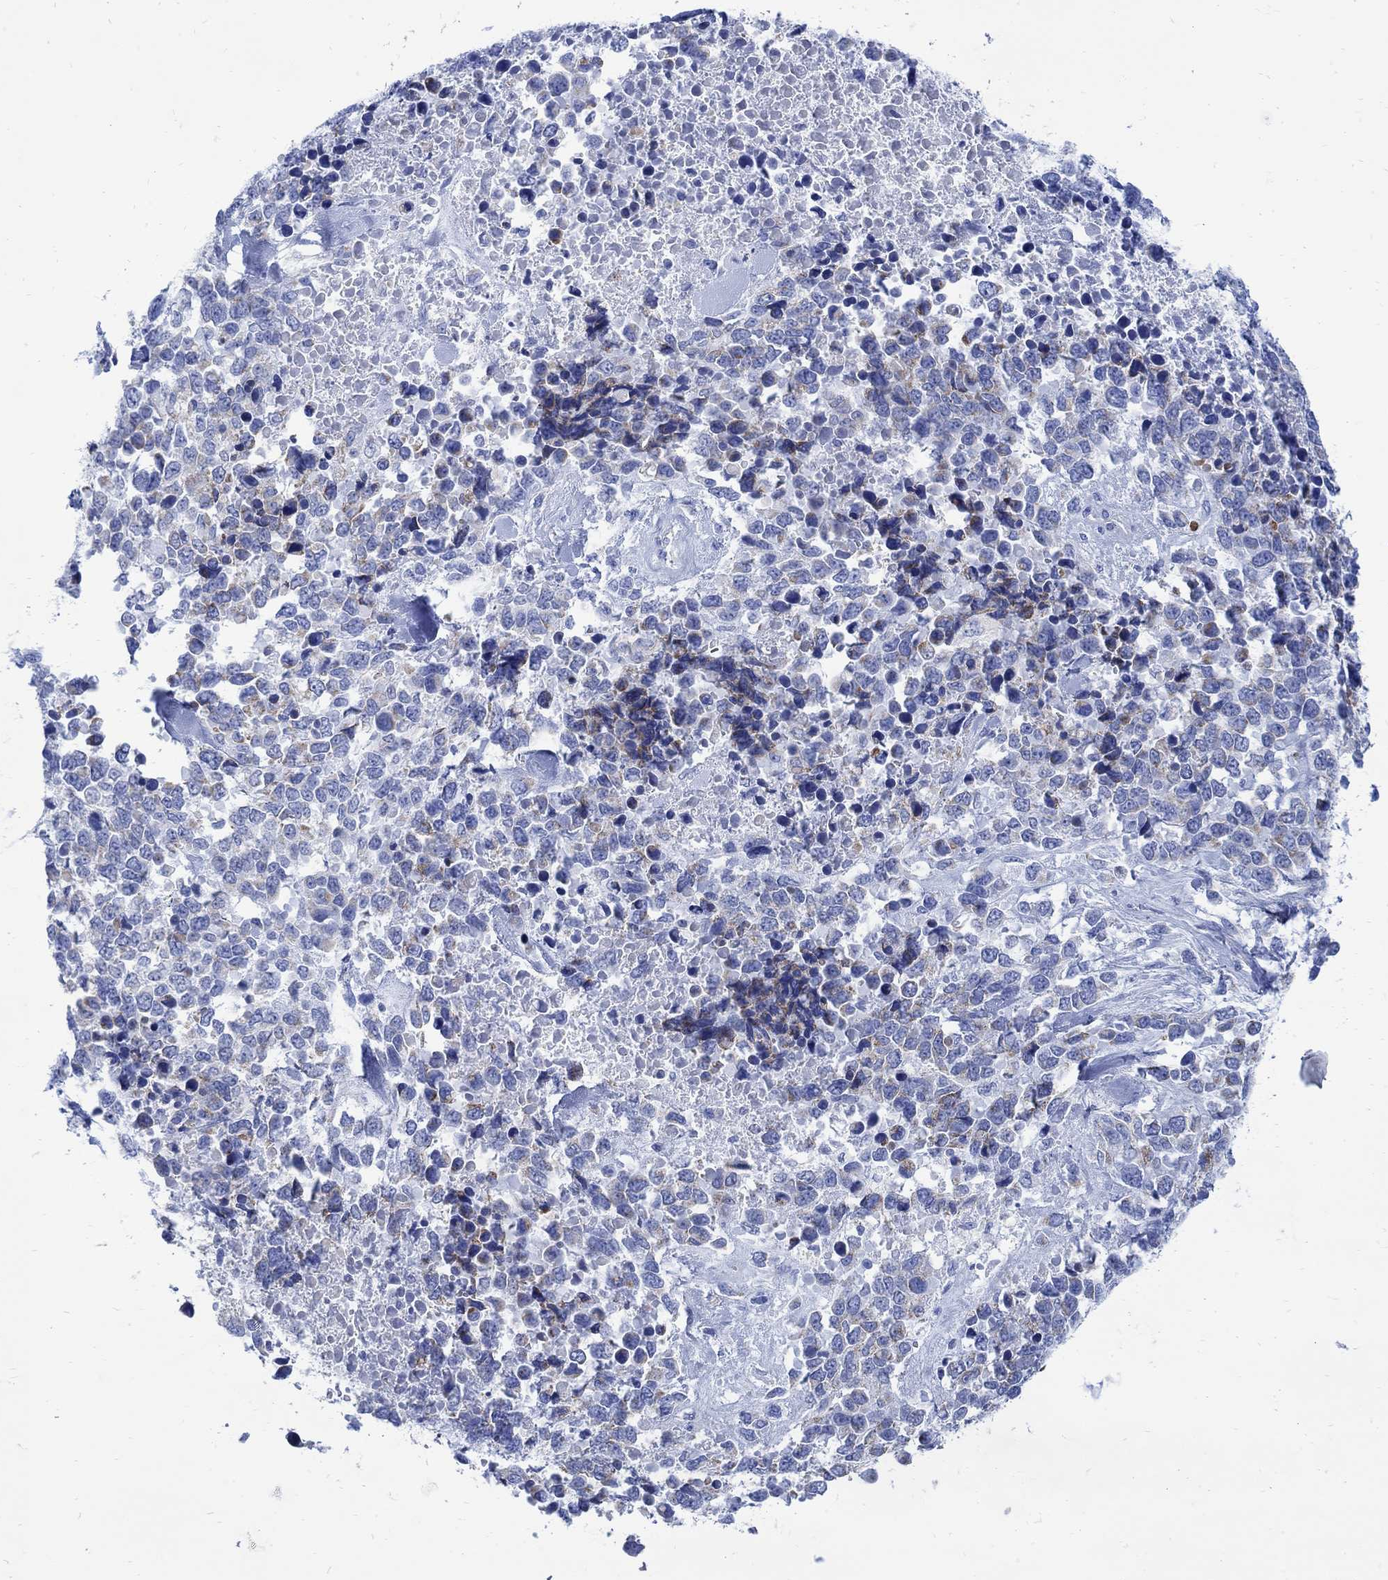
{"staining": {"intensity": "moderate", "quantity": "<25%", "location": "cytoplasmic/membranous"}, "tissue": "melanoma", "cell_type": "Tumor cells", "image_type": "cancer", "snomed": [{"axis": "morphology", "description": "Malignant melanoma, Metastatic site"}, {"axis": "topography", "description": "Skin"}], "caption": "Malignant melanoma (metastatic site) stained for a protein reveals moderate cytoplasmic/membranous positivity in tumor cells. (brown staining indicates protein expression, while blue staining denotes nuclei).", "gene": "CPLX2", "patient": {"sex": "male", "age": 84}}